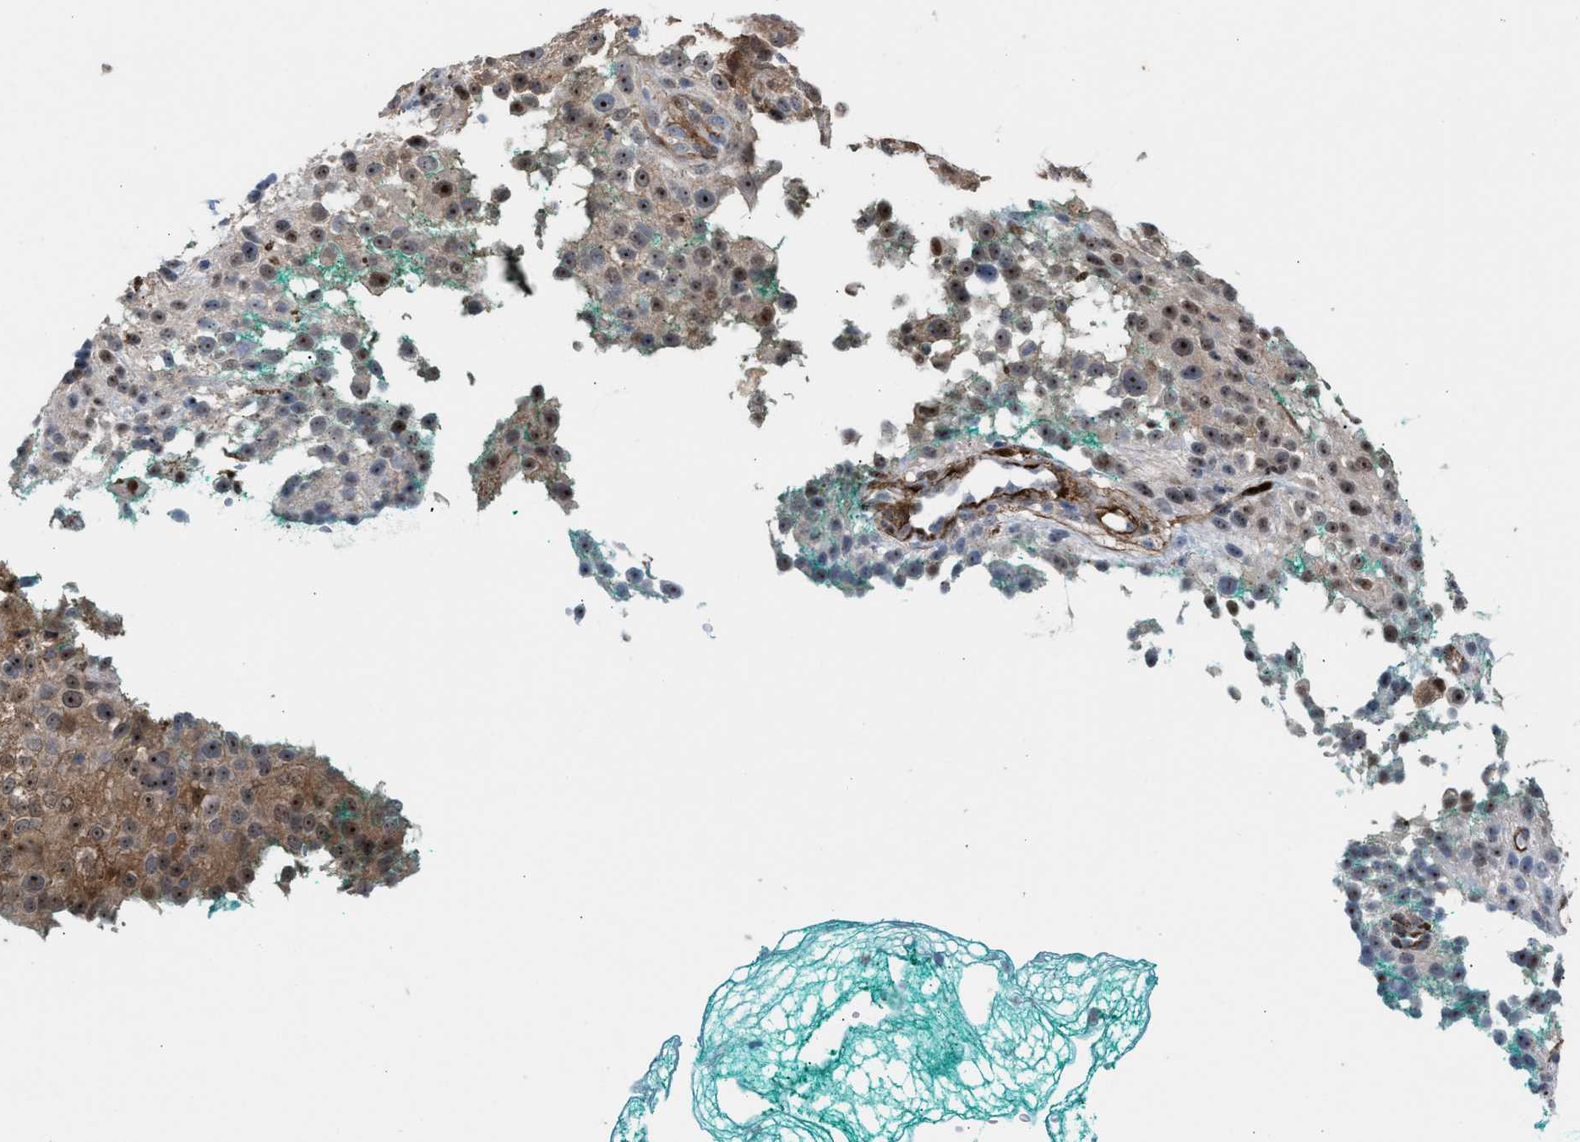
{"staining": {"intensity": "moderate", "quantity": ">75%", "location": "nuclear"}, "tissue": "melanoma", "cell_type": "Tumor cells", "image_type": "cancer", "snomed": [{"axis": "morphology", "description": "Necrosis, NOS"}, {"axis": "morphology", "description": "Malignant melanoma, NOS"}, {"axis": "topography", "description": "Skin"}], "caption": "Melanoma stained with a brown dye shows moderate nuclear positive positivity in approximately >75% of tumor cells.", "gene": "NQO2", "patient": {"sex": "female", "age": 87}}